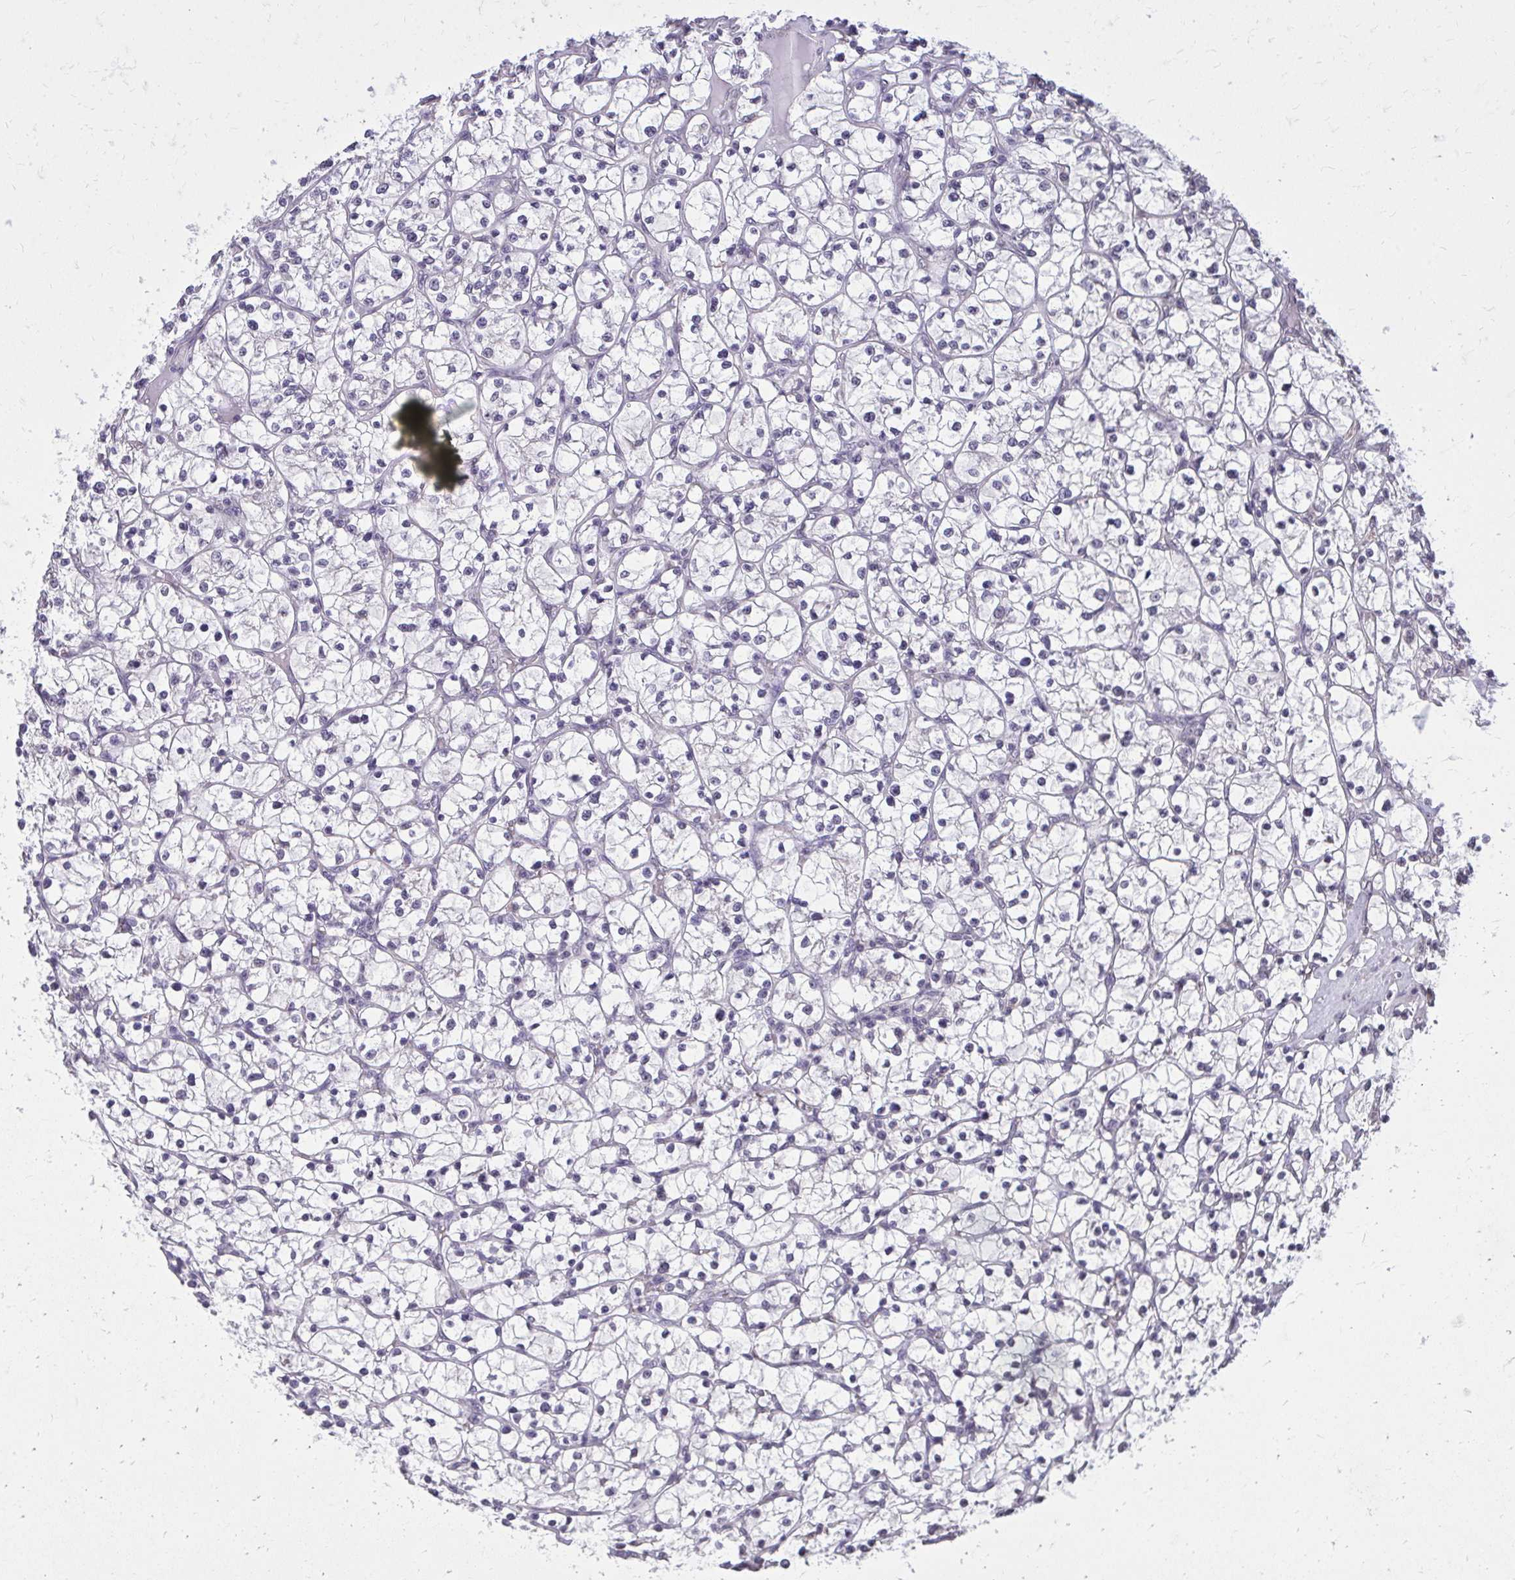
{"staining": {"intensity": "negative", "quantity": "none", "location": "none"}, "tissue": "renal cancer", "cell_type": "Tumor cells", "image_type": "cancer", "snomed": [{"axis": "morphology", "description": "Adenocarcinoma, NOS"}, {"axis": "topography", "description": "Kidney"}], "caption": "Immunohistochemistry (IHC) micrograph of neoplastic tissue: renal cancer (adenocarcinoma) stained with DAB (3,3'-diaminobenzidine) exhibits no significant protein positivity in tumor cells.", "gene": "AKAP5", "patient": {"sex": "female", "age": 64}}